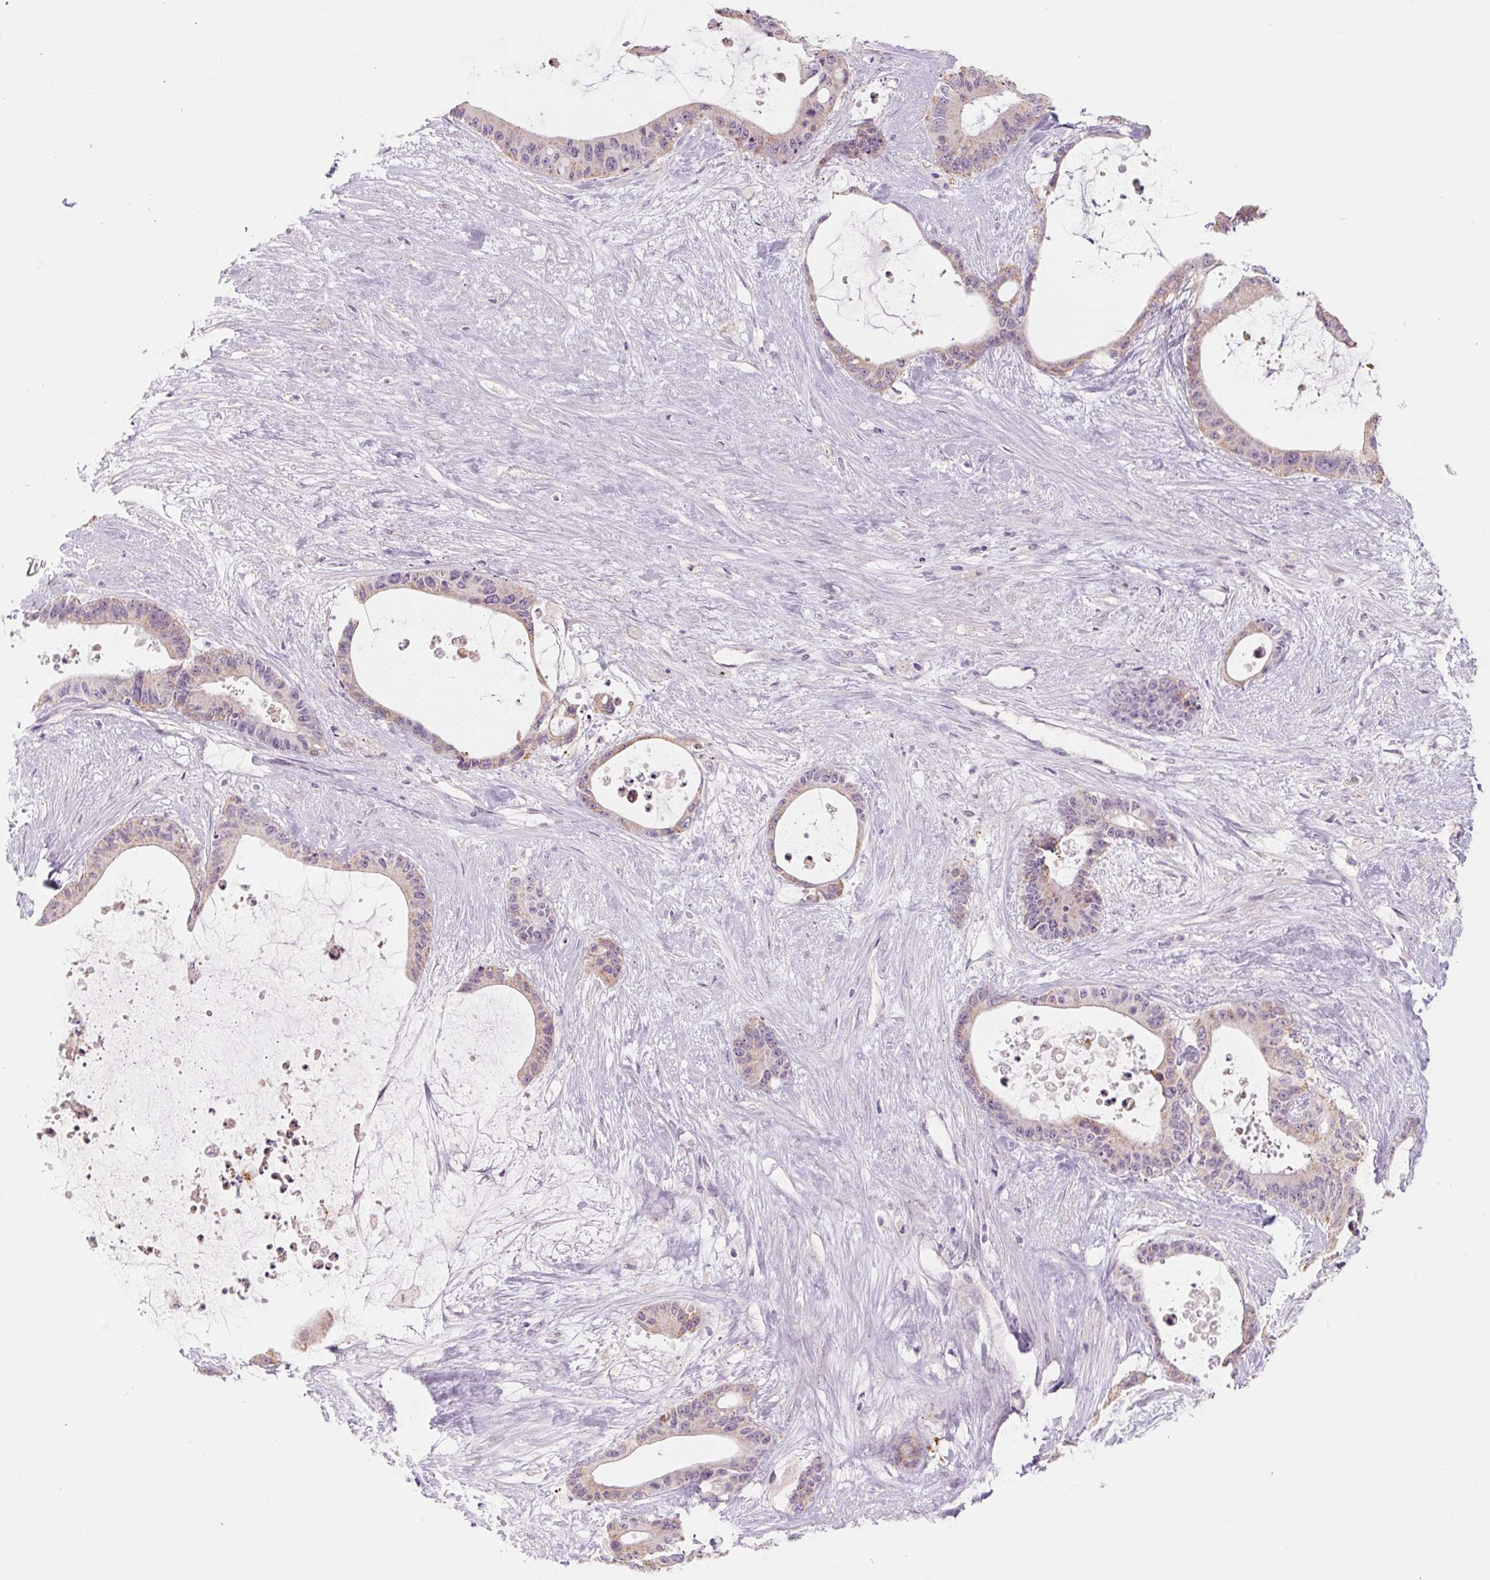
{"staining": {"intensity": "weak", "quantity": "25%-75%", "location": "cytoplasmic/membranous"}, "tissue": "liver cancer", "cell_type": "Tumor cells", "image_type": "cancer", "snomed": [{"axis": "morphology", "description": "Normal tissue, NOS"}, {"axis": "morphology", "description": "Cholangiocarcinoma"}, {"axis": "topography", "description": "Liver"}, {"axis": "topography", "description": "Peripheral nerve tissue"}], "caption": "Liver cancer stained with a brown dye shows weak cytoplasmic/membranous positive staining in about 25%-75% of tumor cells.", "gene": "POU1F1", "patient": {"sex": "female", "age": 73}}